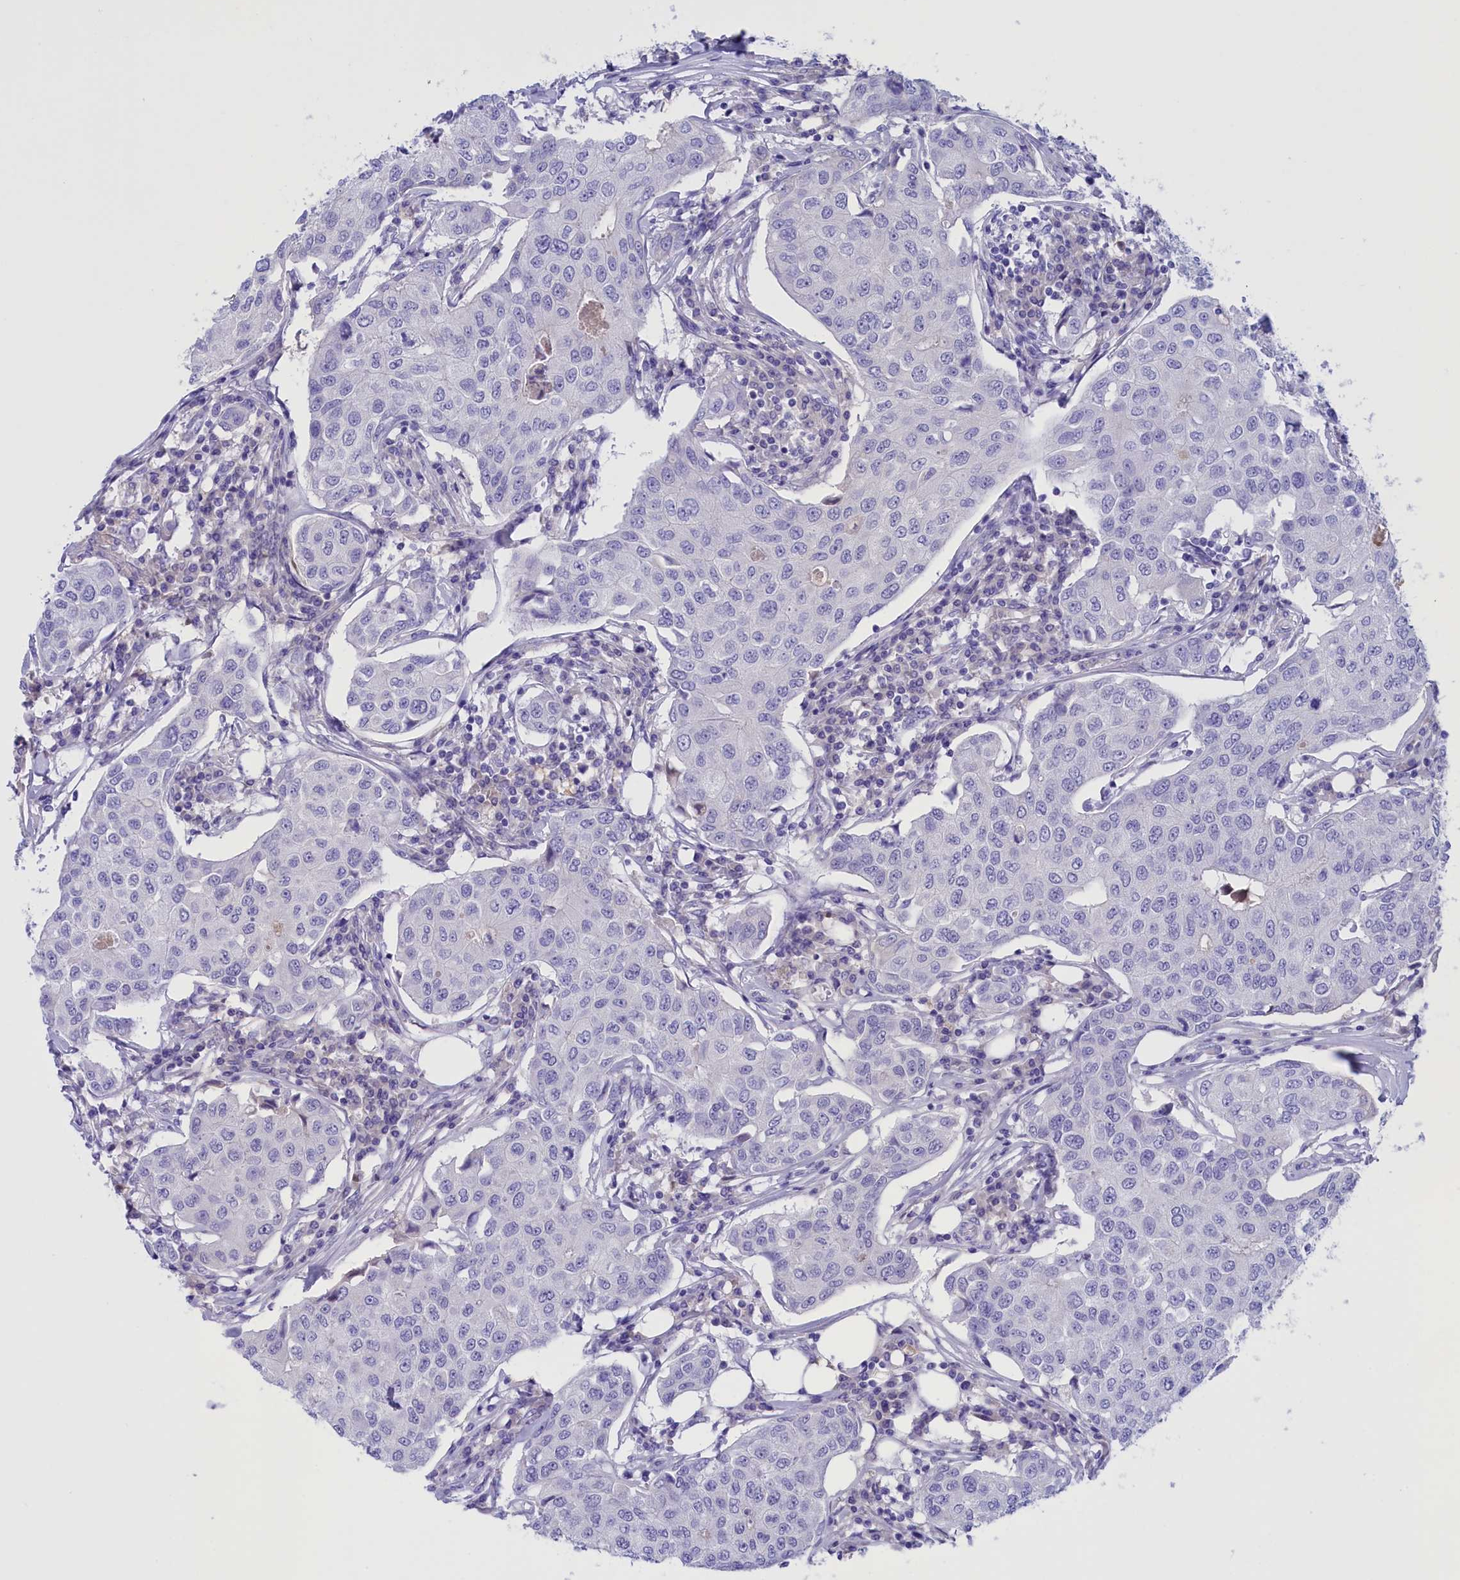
{"staining": {"intensity": "negative", "quantity": "none", "location": "none"}, "tissue": "breast cancer", "cell_type": "Tumor cells", "image_type": "cancer", "snomed": [{"axis": "morphology", "description": "Duct carcinoma"}, {"axis": "topography", "description": "Breast"}], "caption": "An image of breast intraductal carcinoma stained for a protein displays no brown staining in tumor cells.", "gene": "PROK2", "patient": {"sex": "female", "age": 80}}